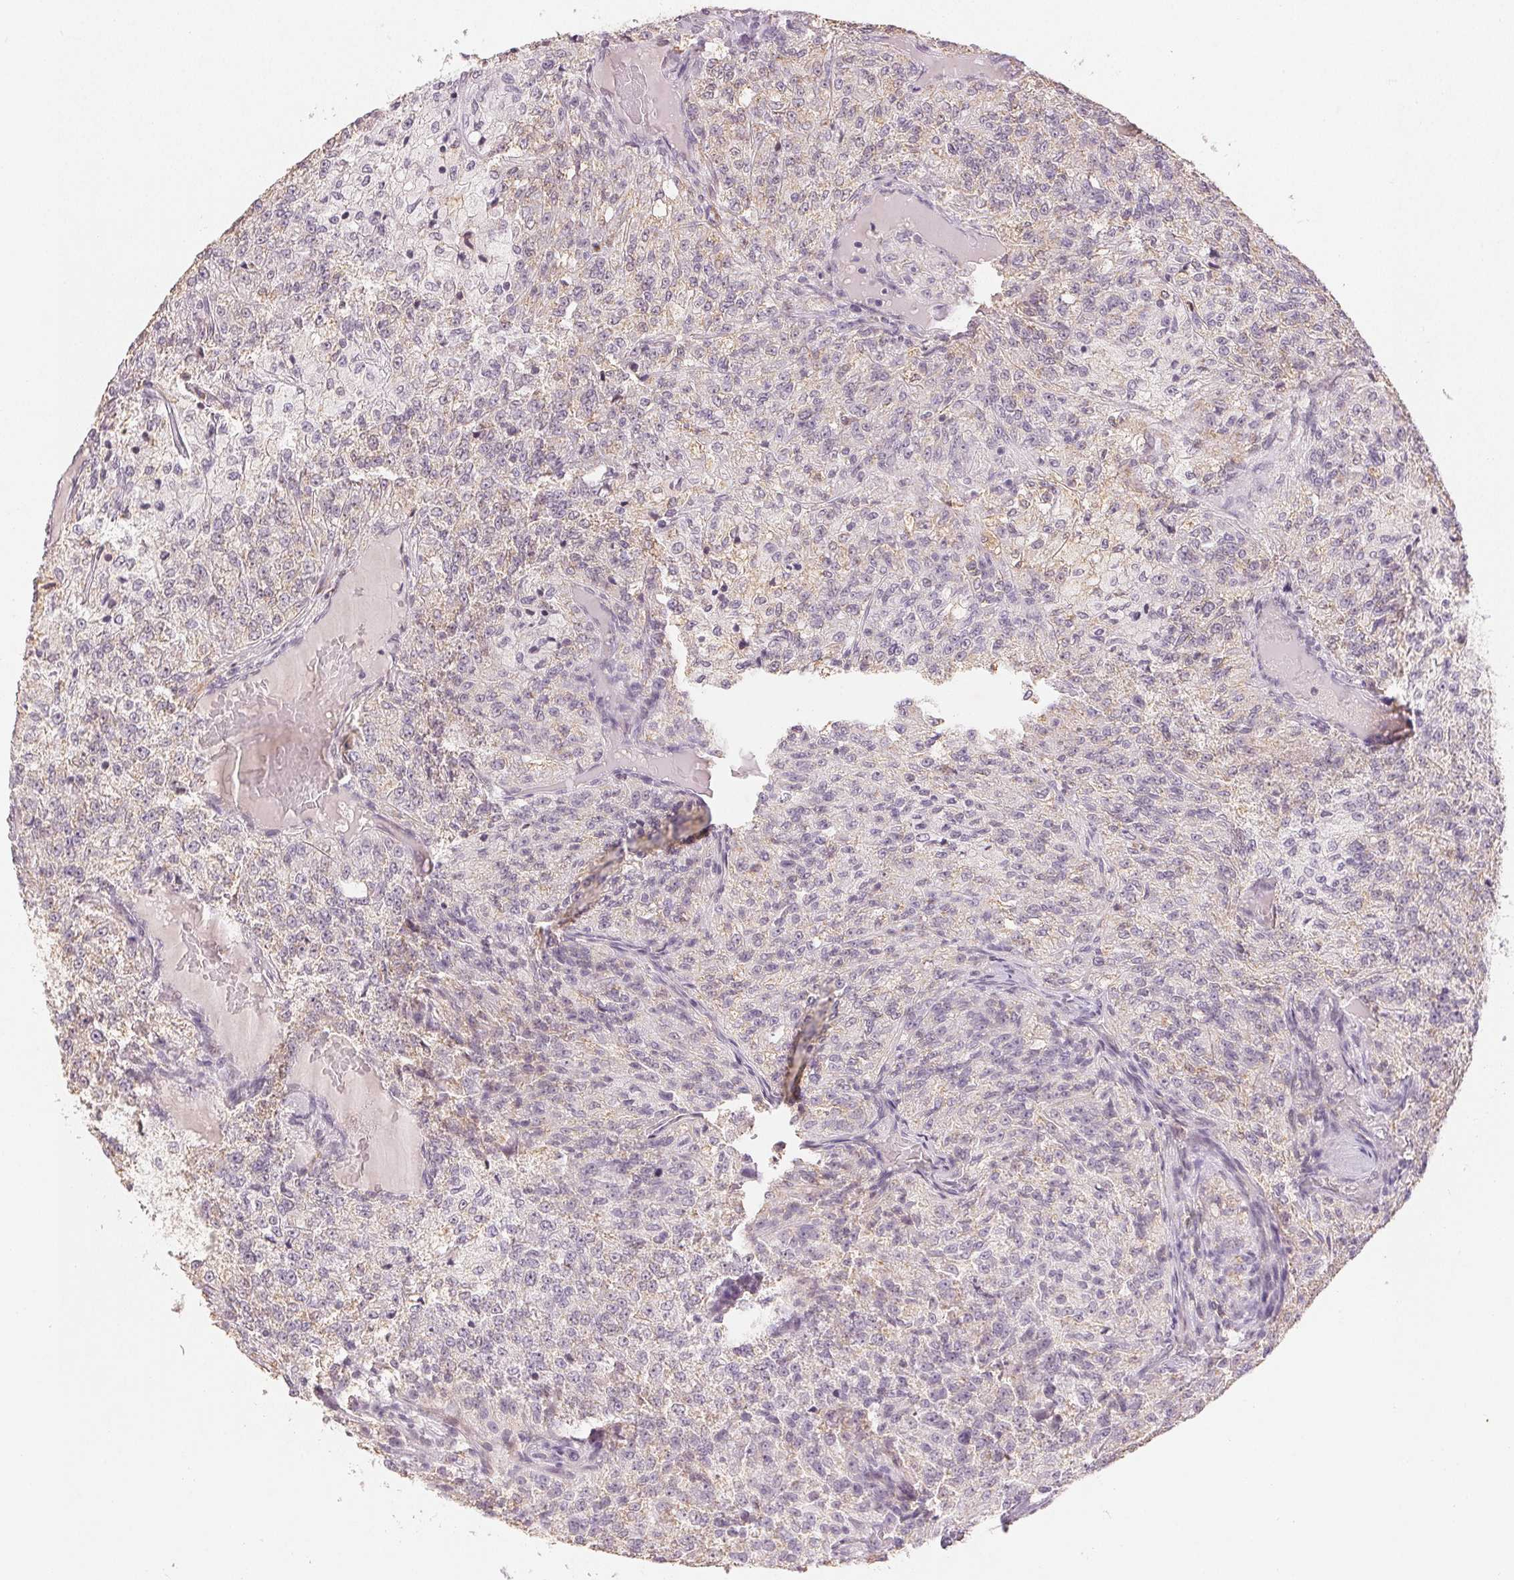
{"staining": {"intensity": "weak", "quantity": "<25%", "location": "cytoplasmic/membranous"}, "tissue": "renal cancer", "cell_type": "Tumor cells", "image_type": "cancer", "snomed": [{"axis": "morphology", "description": "Adenocarcinoma, NOS"}, {"axis": "topography", "description": "Kidney"}], "caption": "Tumor cells show no significant positivity in renal adenocarcinoma.", "gene": "SMTN", "patient": {"sex": "female", "age": 63}}